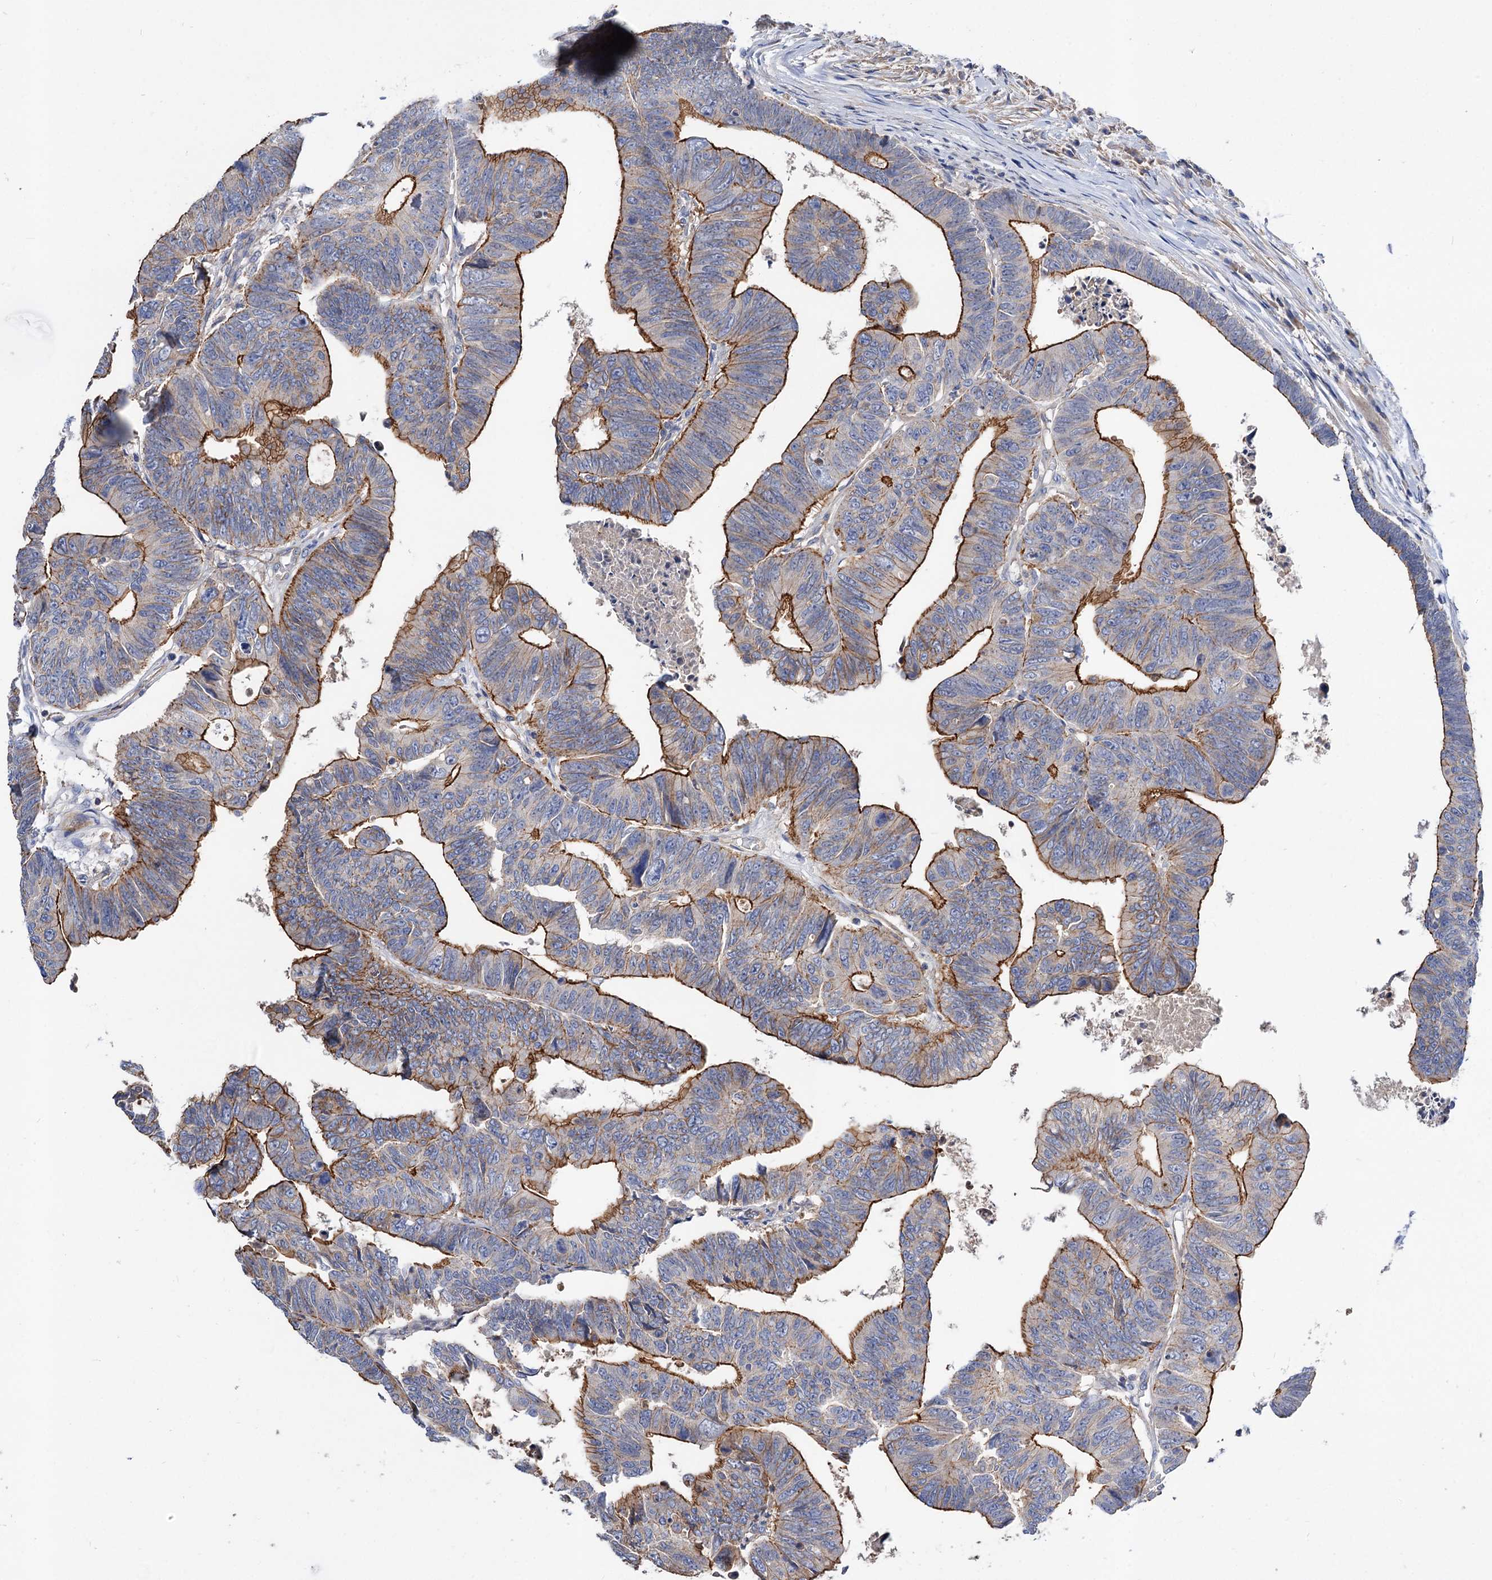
{"staining": {"intensity": "strong", "quantity": "25%-75%", "location": "cytoplasmic/membranous"}, "tissue": "colorectal cancer", "cell_type": "Tumor cells", "image_type": "cancer", "snomed": [{"axis": "morphology", "description": "Adenocarcinoma, NOS"}, {"axis": "topography", "description": "Rectum"}], "caption": "High-magnification brightfield microscopy of colorectal adenocarcinoma stained with DAB (brown) and counterstained with hematoxylin (blue). tumor cells exhibit strong cytoplasmic/membranous expression is present in about25%-75% of cells. The protein of interest is stained brown, and the nuclei are stained in blue (DAB (3,3'-diaminobenzidine) IHC with brightfield microscopy, high magnification).", "gene": "NUDCD2", "patient": {"sex": "female", "age": 65}}